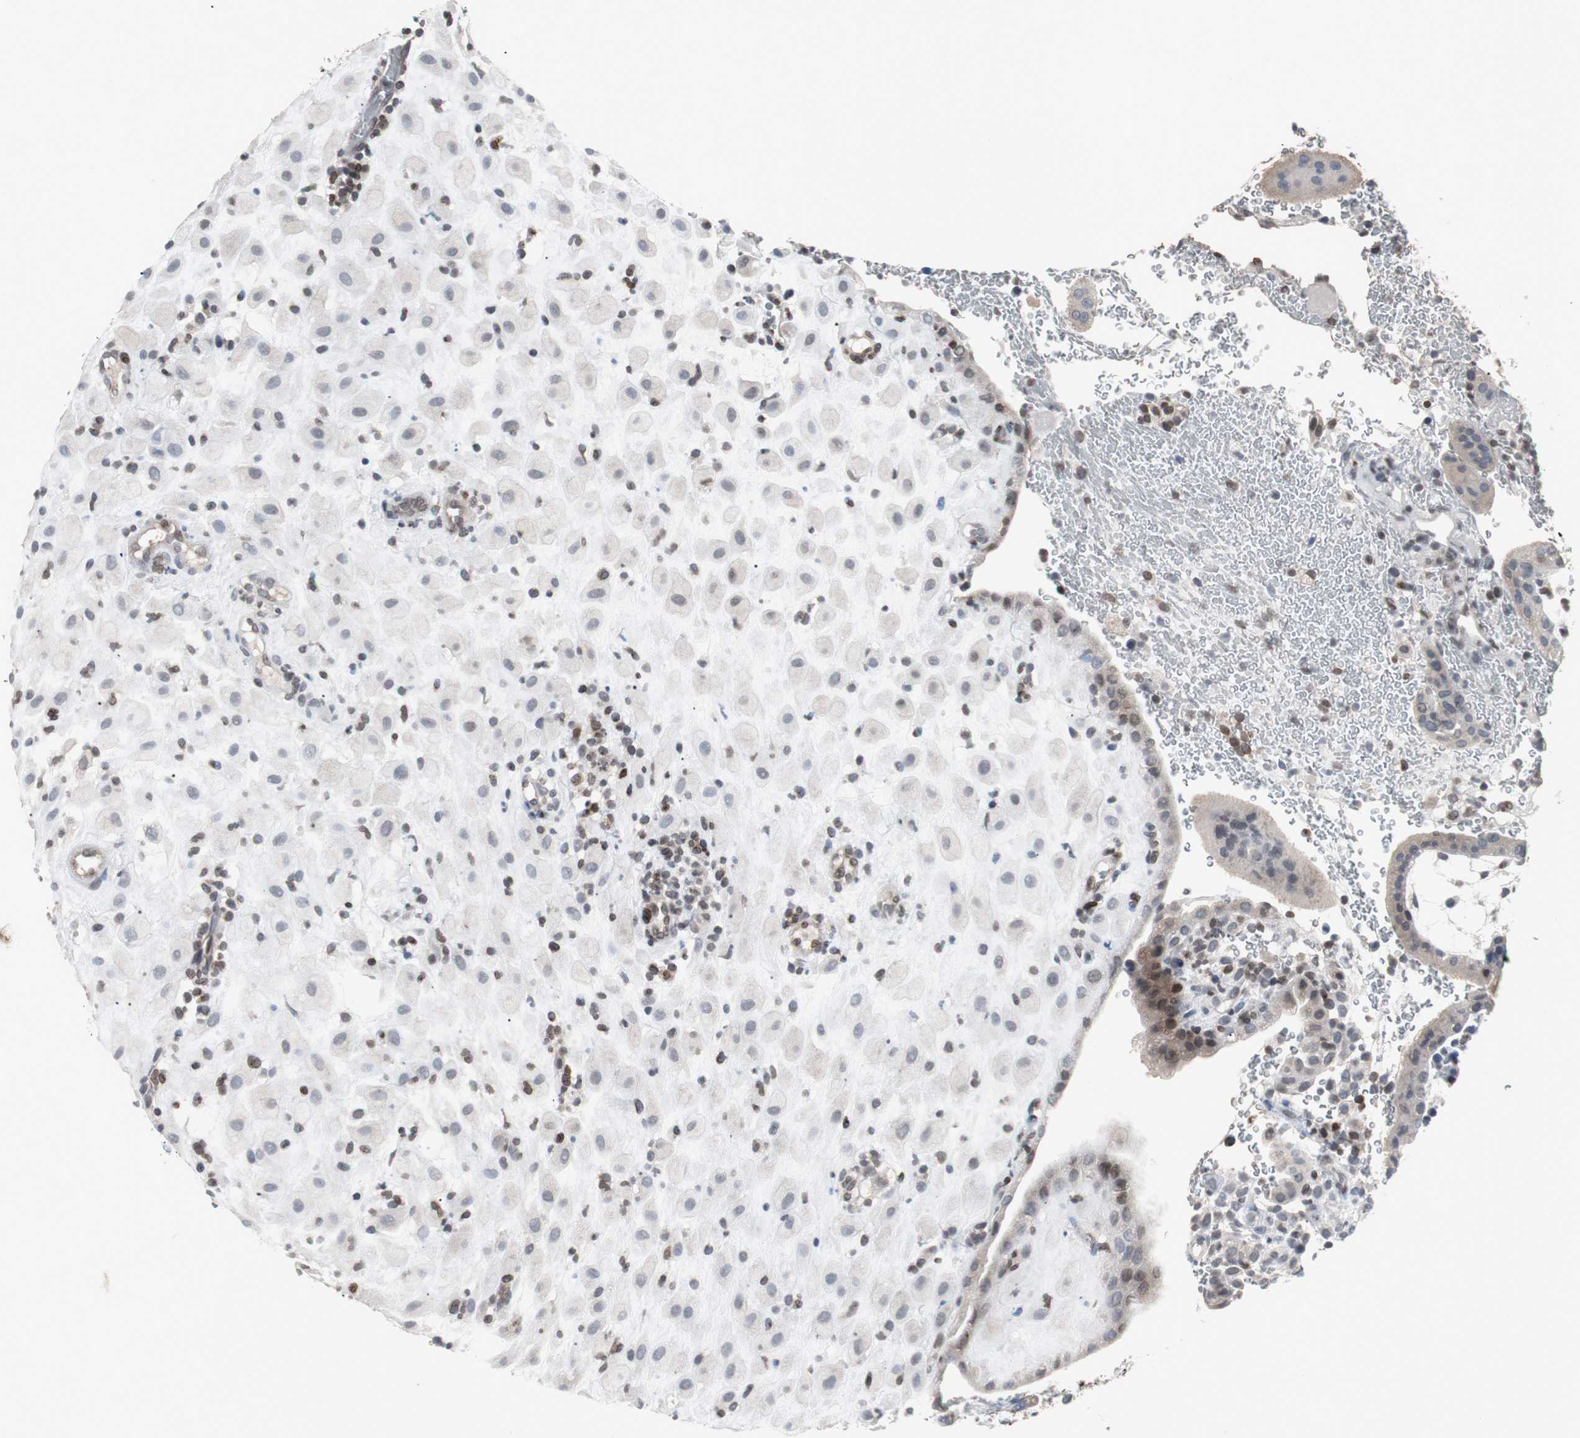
{"staining": {"intensity": "negative", "quantity": "none", "location": "none"}, "tissue": "placenta", "cell_type": "Decidual cells", "image_type": "normal", "snomed": [{"axis": "morphology", "description": "Normal tissue, NOS"}, {"axis": "topography", "description": "Placenta"}], "caption": "An IHC histopathology image of unremarkable placenta is shown. There is no staining in decidual cells of placenta.", "gene": "ZNF396", "patient": {"sex": "female", "age": 19}}